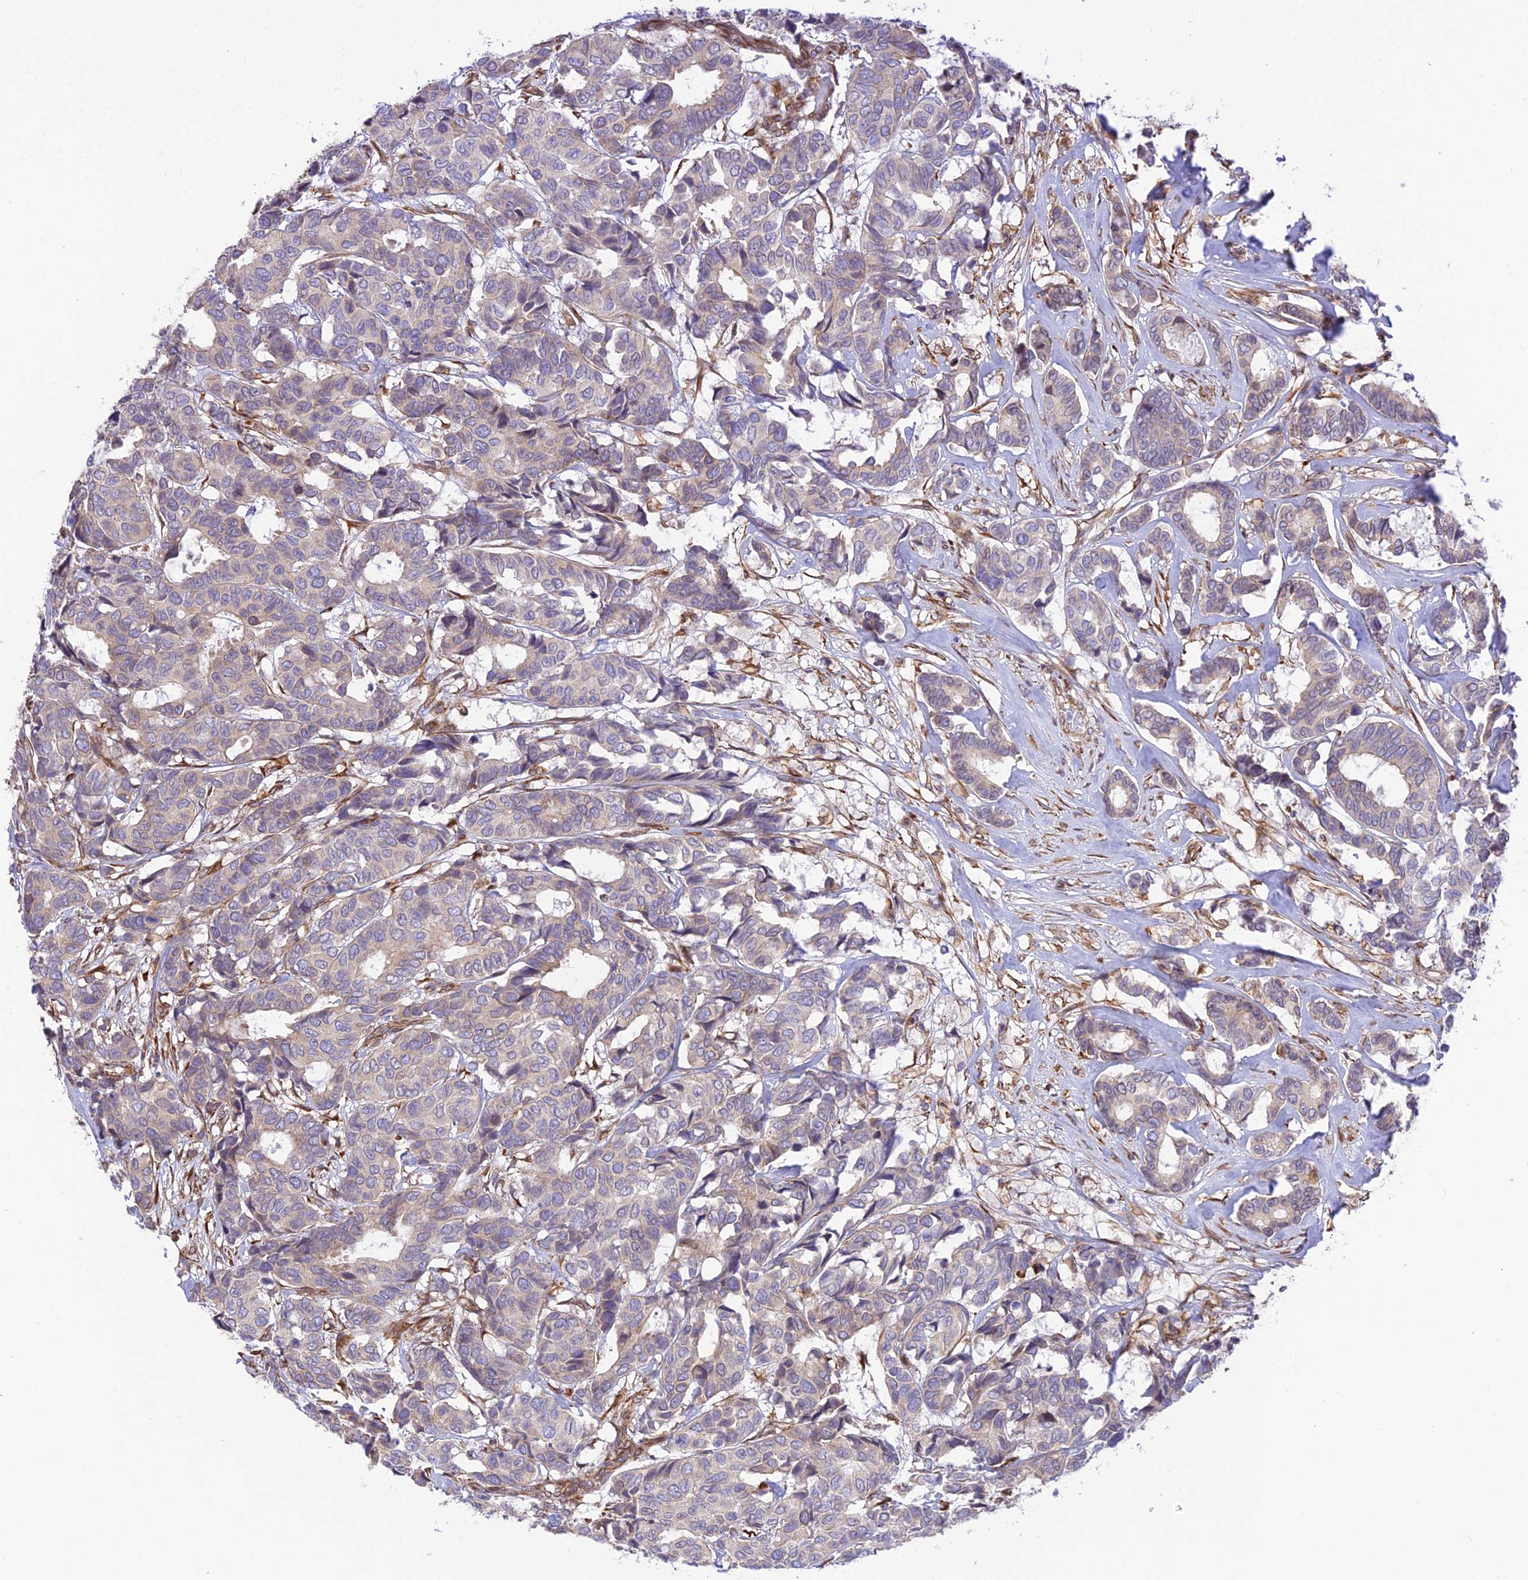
{"staining": {"intensity": "weak", "quantity": "<25%", "location": "cytoplasmic/membranous"}, "tissue": "breast cancer", "cell_type": "Tumor cells", "image_type": "cancer", "snomed": [{"axis": "morphology", "description": "Duct carcinoma"}, {"axis": "topography", "description": "Breast"}], "caption": "Breast cancer (infiltrating ductal carcinoma) was stained to show a protein in brown. There is no significant positivity in tumor cells.", "gene": "EXOC3L4", "patient": {"sex": "female", "age": 87}}